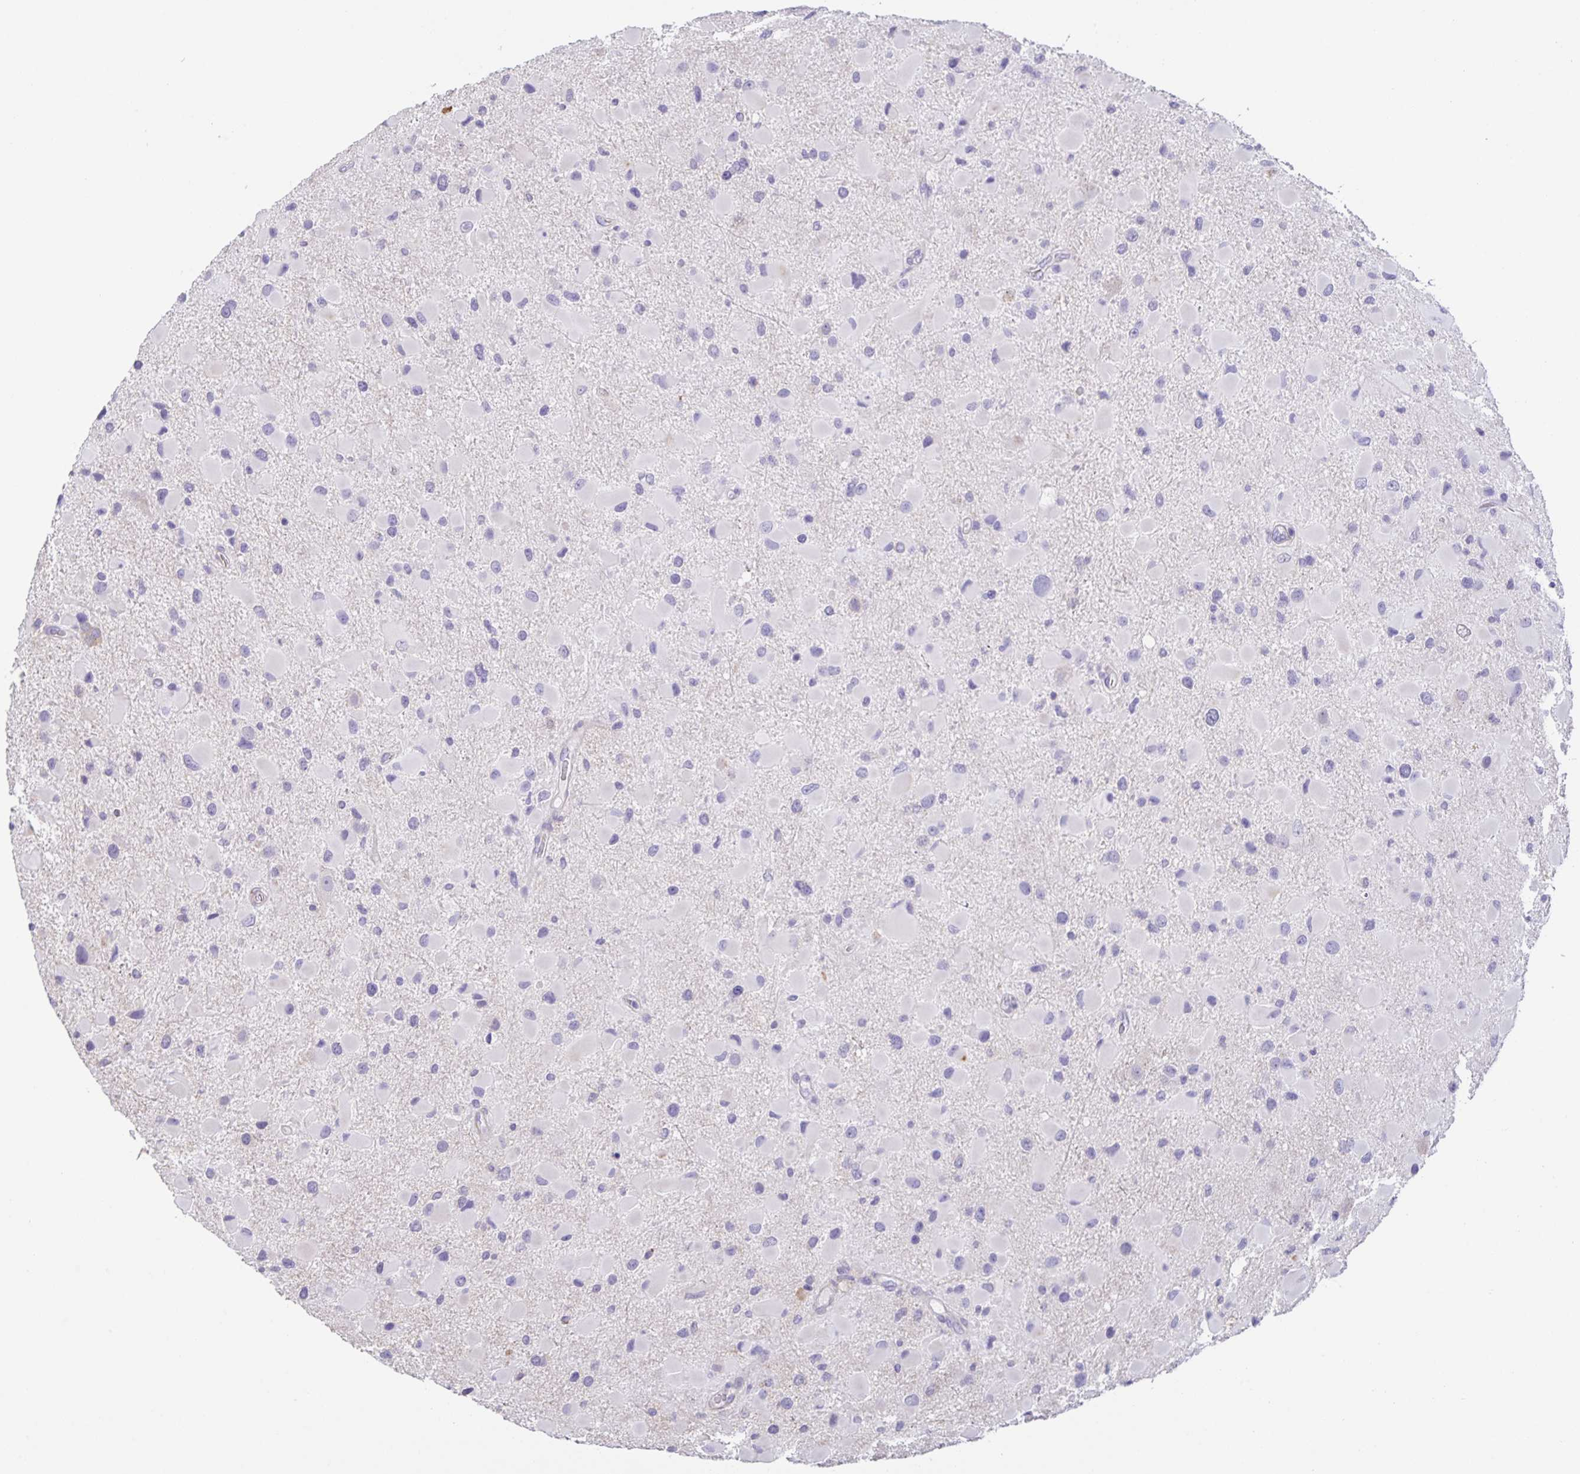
{"staining": {"intensity": "negative", "quantity": "none", "location": "none"}, "tissue": "glioma", "cell_type": "Tumor cells", "image_type": "cancer", "snomed": [{"axis": "morphology", "description": "Glioma, malignant, Low grade"}, {"axis": "topography", "description": "Brain"}], "caption": "Immunohistochemistry photomicrograph of neoplastic tissue: human glioma stained with DAB displays no significant protein staining in tumor cells.", "gene": "PRR36", "patient": {"sex": "female", "age": 32}}